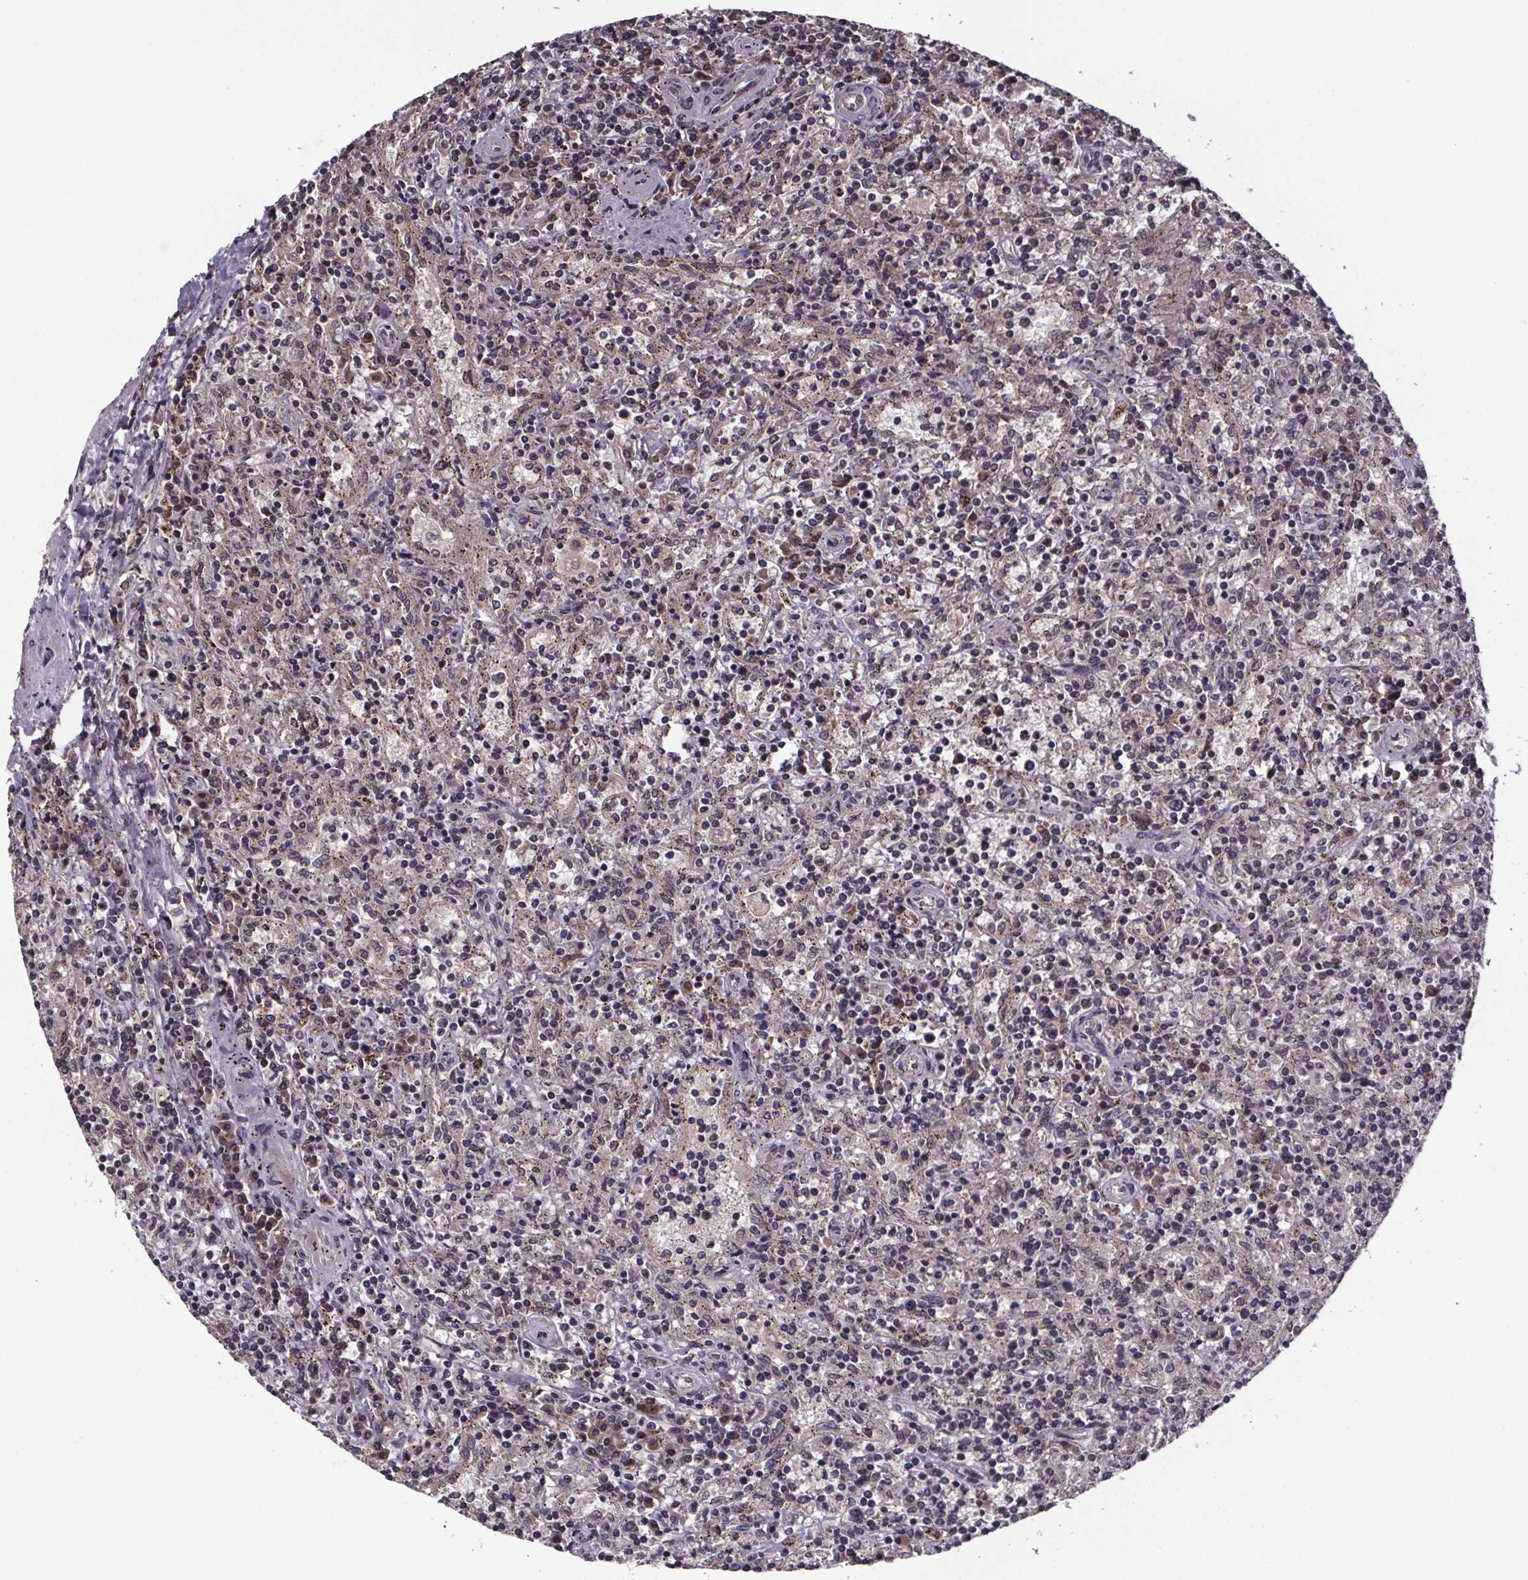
{"staining": {"intensity": "weak", "quantity": "<25%", "location": "cytoplasmic/membranous"}, "tissue": "lymphoma", "cell_type": "Tumor cells", "image_type": "cancer", "snomed": [{"axis": "morphology", "description": "Malignant lymphoma, non-Hodgkin's type, Low grade"}, {"axis": "topography", "description": "Spleen"}], "caption": "High power microscopy histopathology image of an immunohistochemistry image of lymphoma, revealing no significant staining in tumor cells.", "gene": "SAT1", "patient": {"sex": "male", "age": 62}}